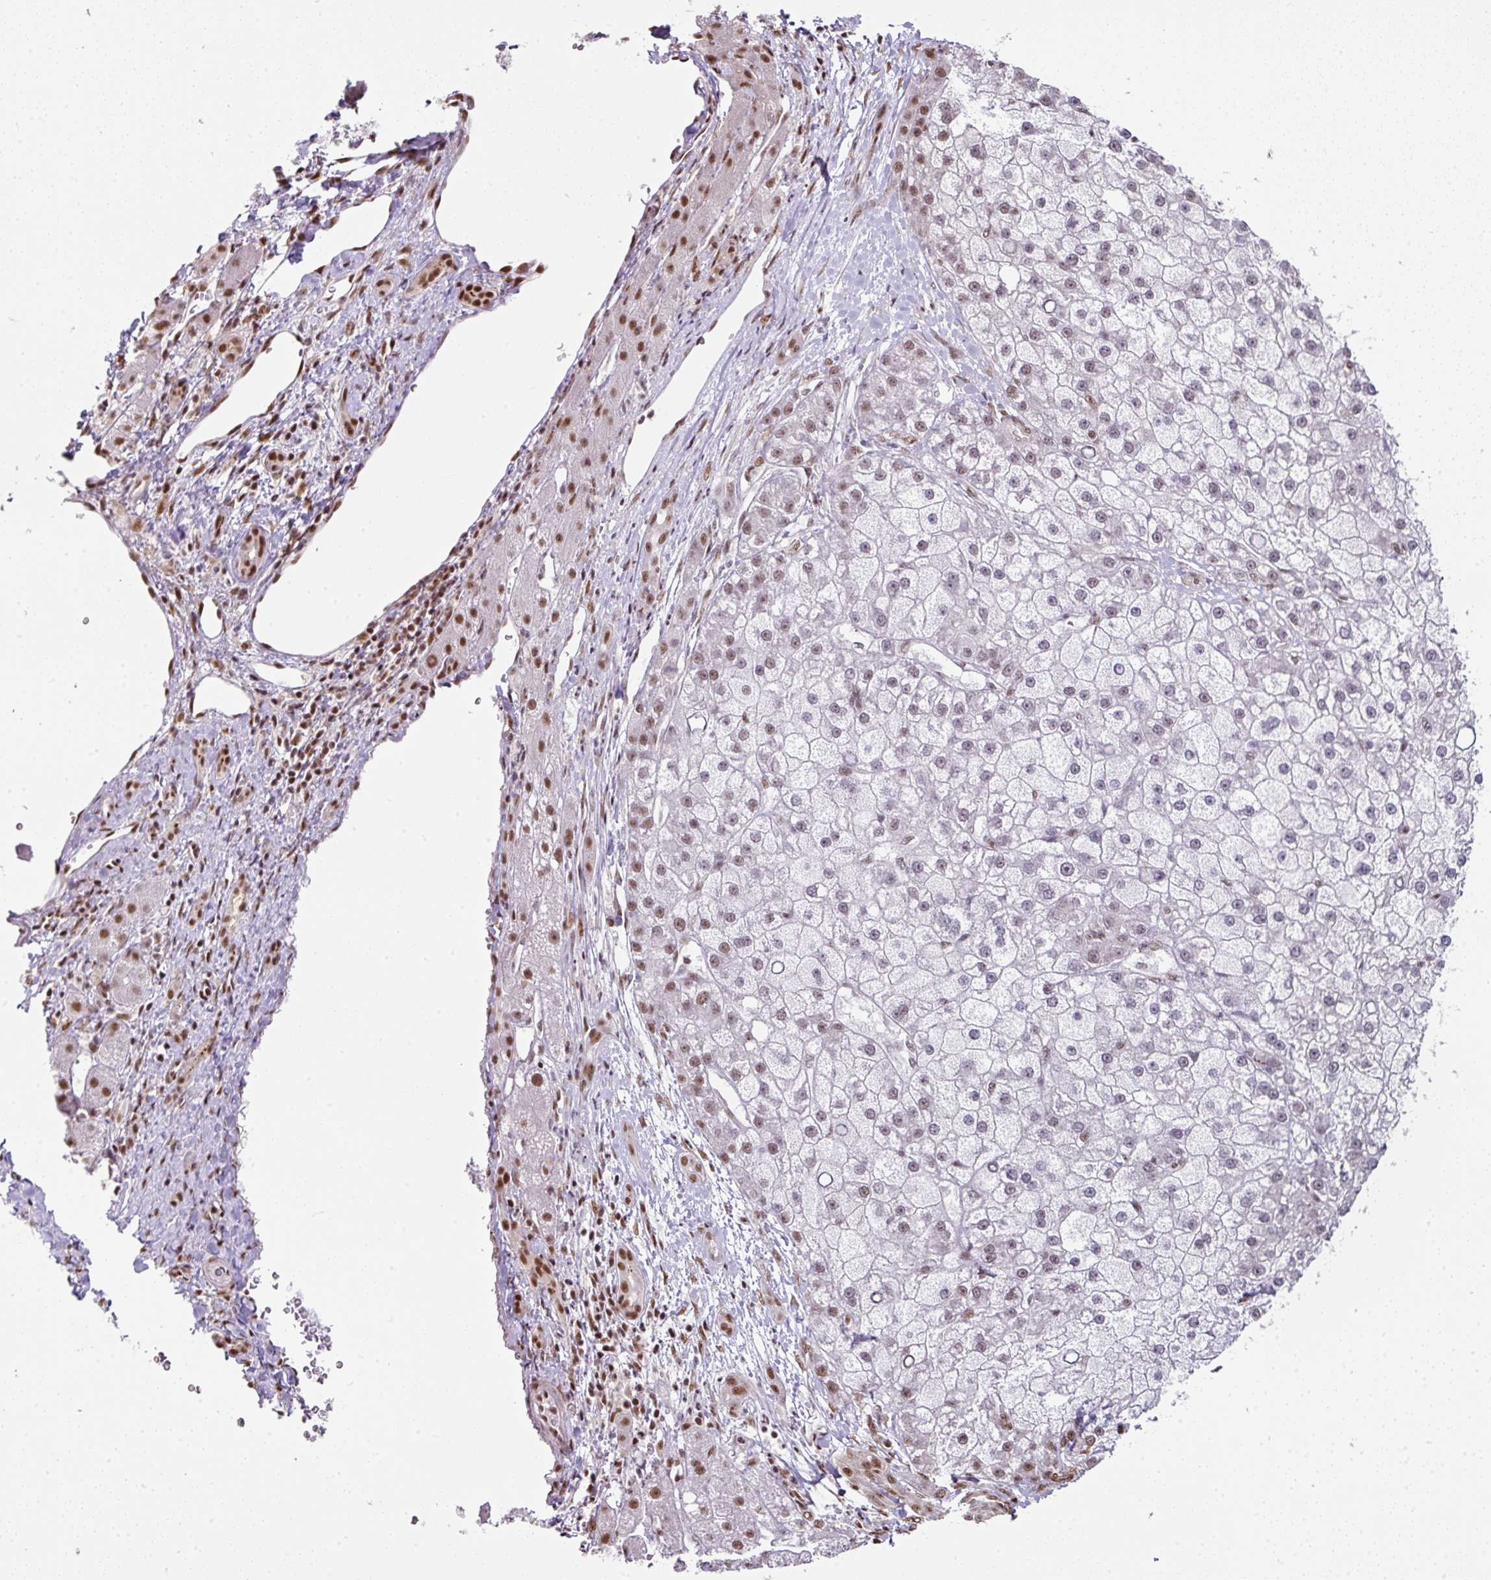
{"staining": {"intensity": "moderate", "quantity": "25%-75%", "location": "nuclear"}, "tissue": "liver cancer", "cell_type": "Tumor cells", "image_type": "cancer", "snomed": [{"axis": "morphology", "description": "Carcinoma, Hepatocellular, NOS"}, {"axis": "topography", "description": "Liver"}], "caption": "Immunohistochemical staining of human hepatocellular carcinoma (liver) shows medium levels of moderate nuclear staining in approximately 25%-75% of tumor cells.", "gene": "NFYA", "patient": {"sex": "male", "age": 67}}